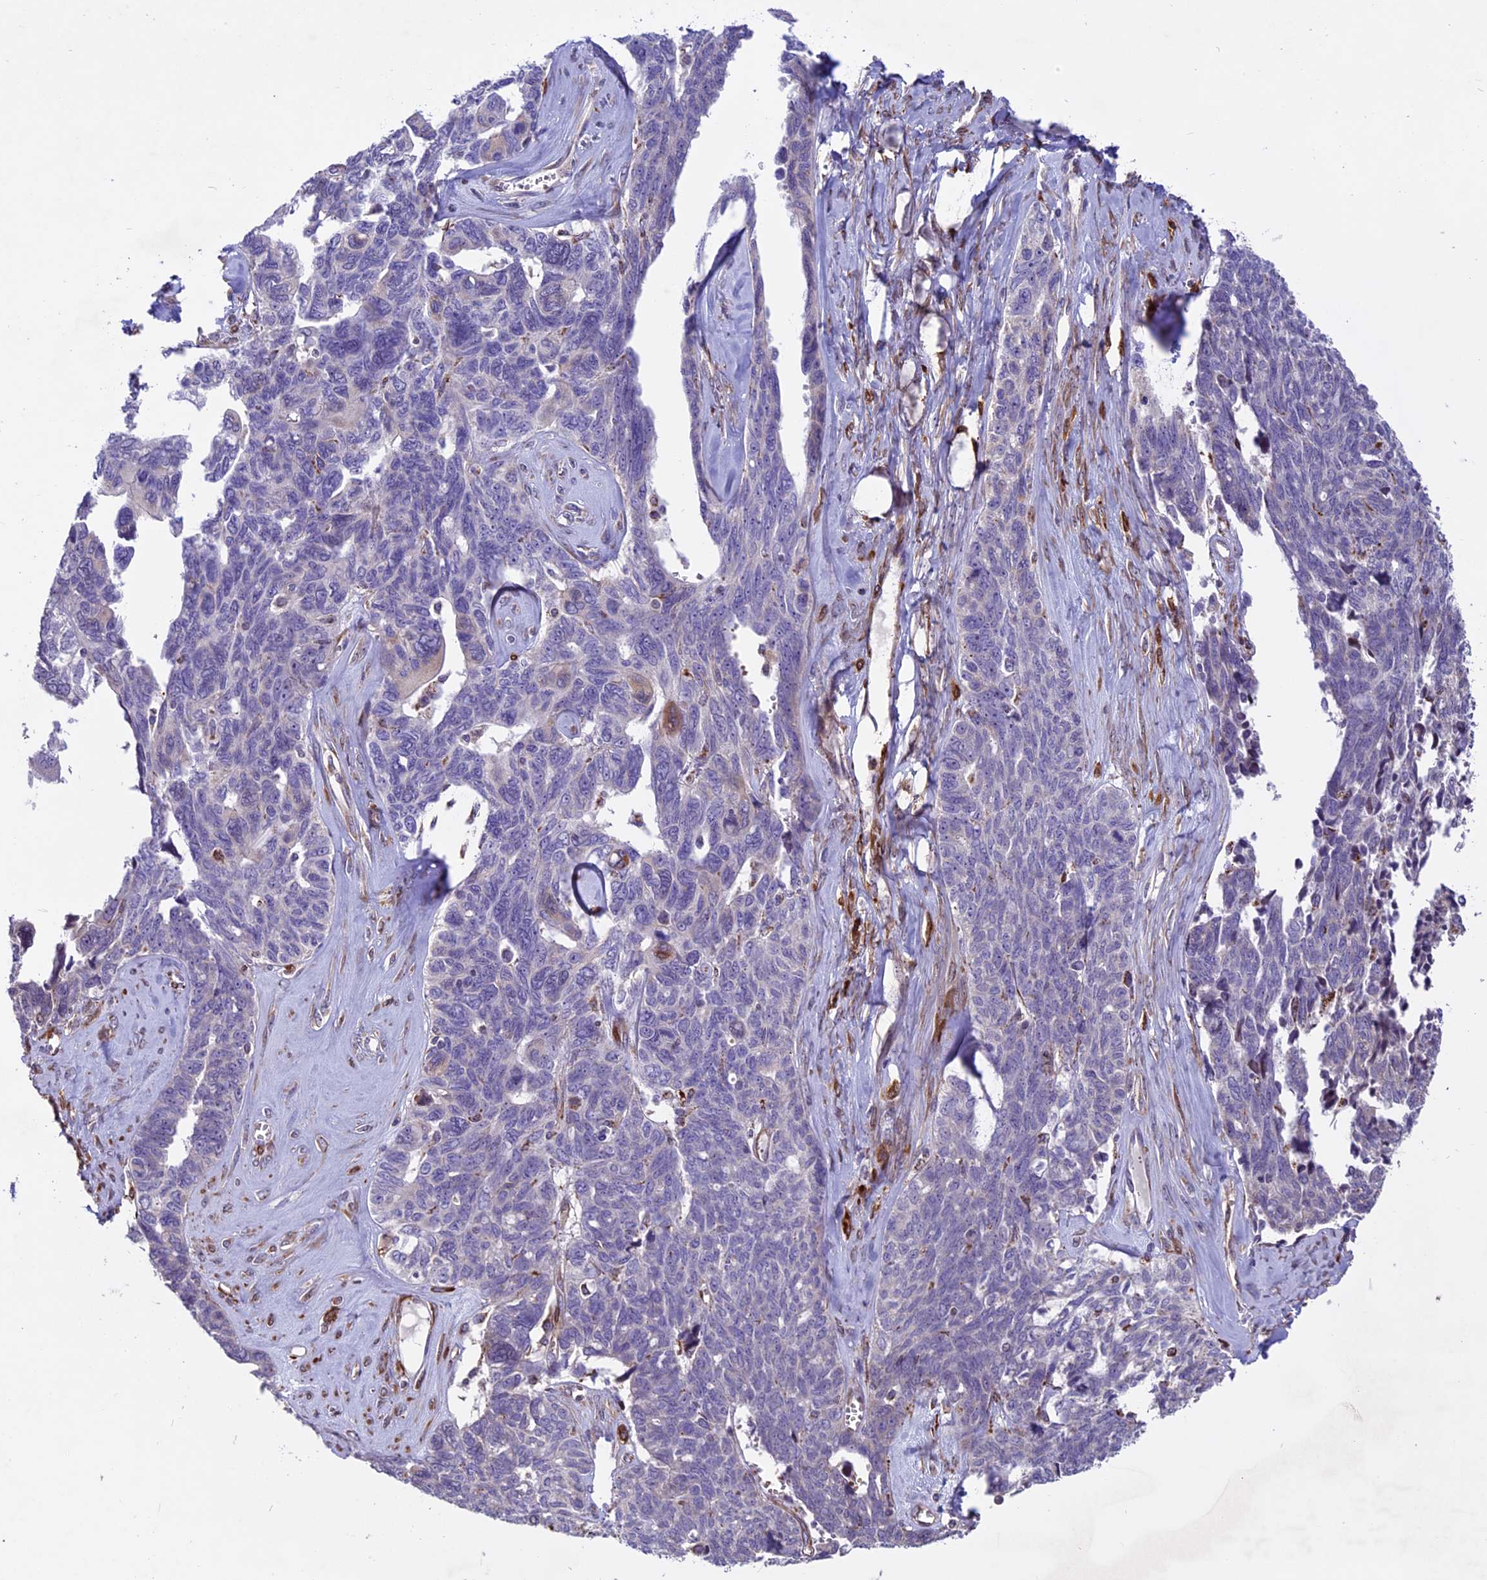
{"staining": {"intensity": "negative", "quantity": "none", "location": "none"}, "tissue": "ovarian cancer", "cell_type": "Tumor cells", "image_type": "cancer", "snomed": [{"axis": "morphology", "description": "Cystadenocarcinoma, serous, NOS"}, {"axis": "topography", "description": "Ovary"}], "caption": "High power microscopy image of an immunohistochemistry image of serous cystadenocarcinoma (ovarian), revealing no significant staining in tumor cells.", "gene": "MIEF2", "patient": {"sex": "female", "age": 79}}